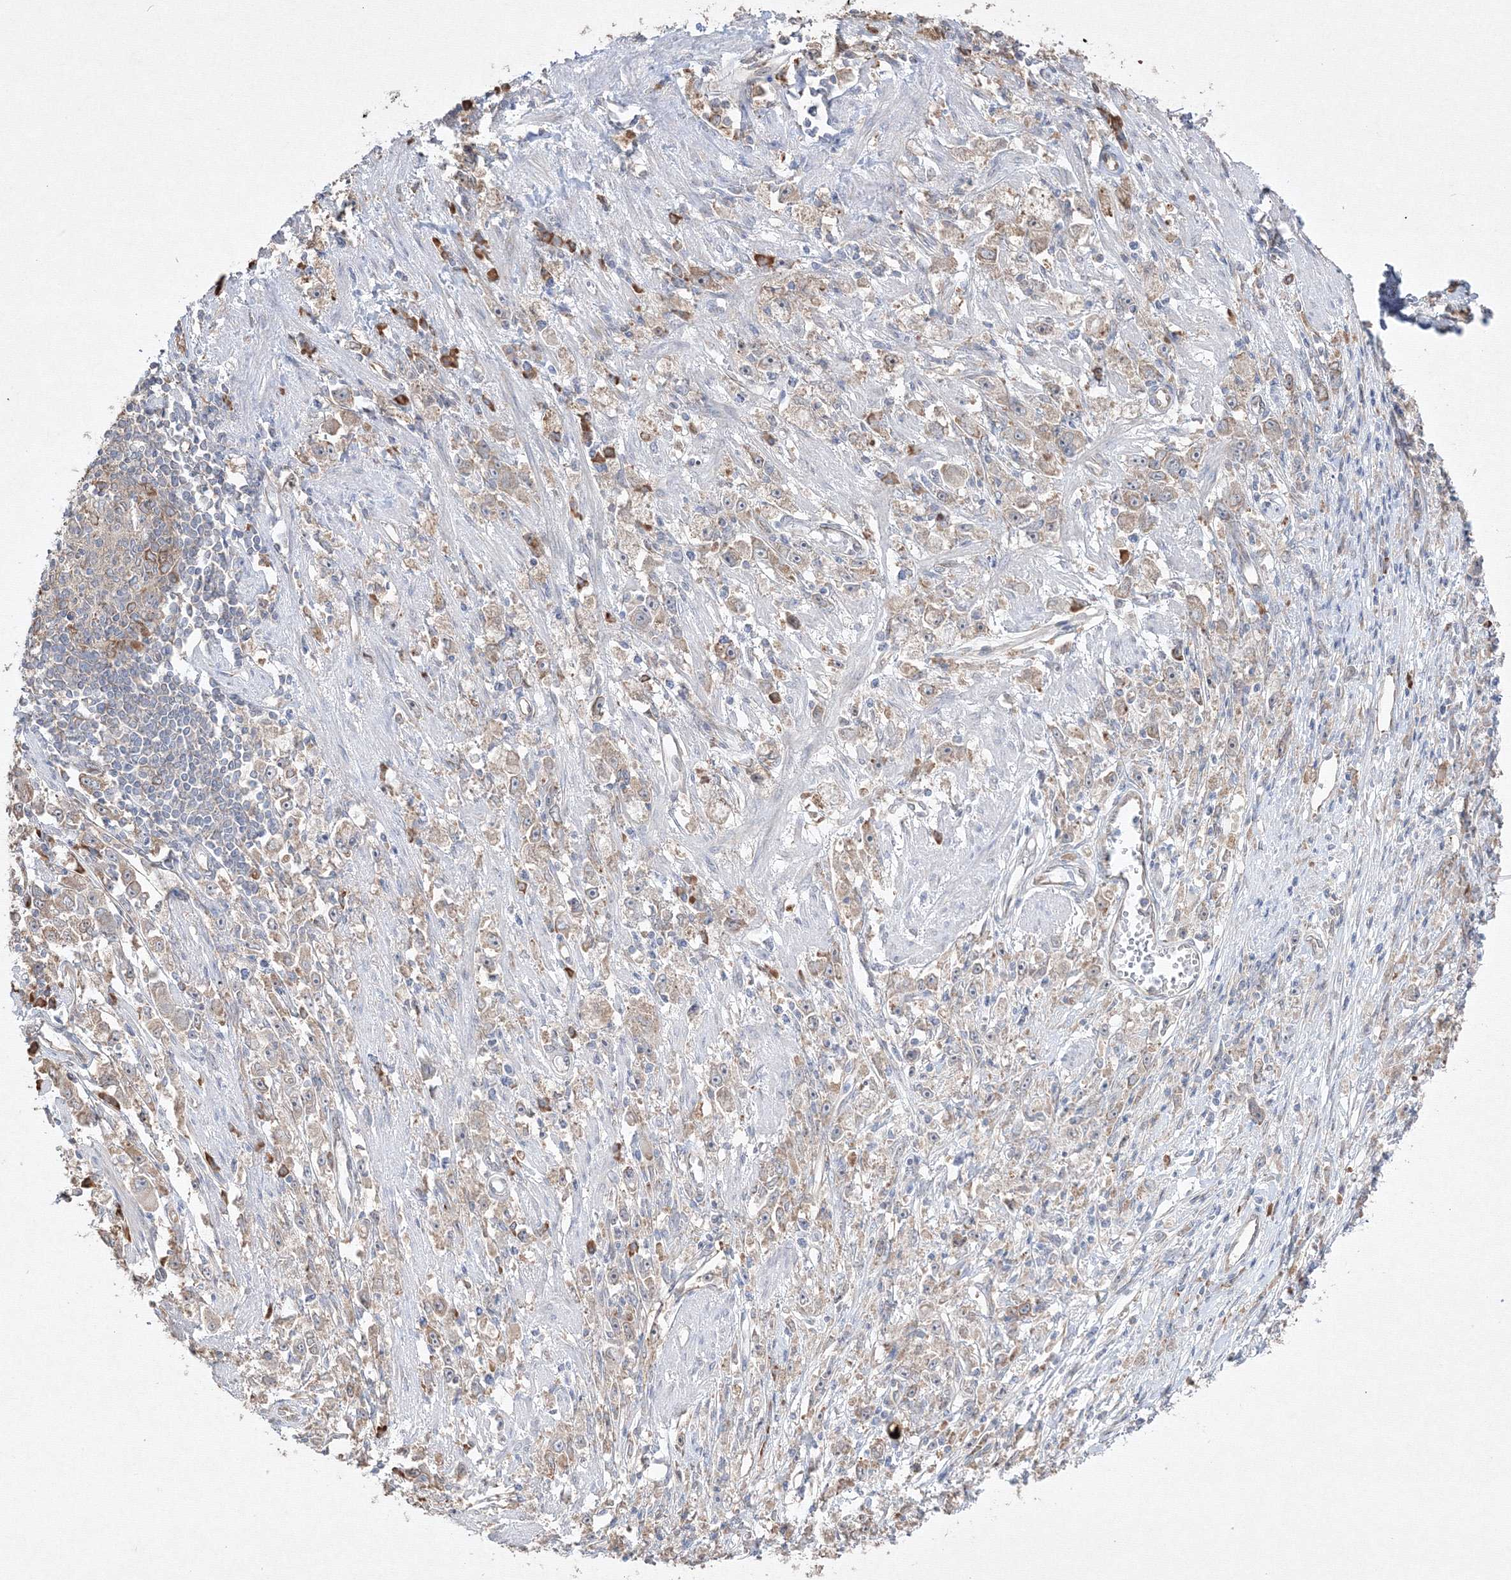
{"staining": {"intensity": "weak", "quantity": "25%-75%", "location": "cytoplasmic/membranous"}, "tissue": "stomach cancer", "cell_type": "Tumor cells", "image_type": "cancer", "snomed": [{"axis": "morphology", "description": "Adenocarcinoma, NOS"}, {"axis": "topography", "description": "Stomach"}], "caption": "There is low levels of weak cytoplasmic/membranous positivity in tumor cells of stomach cancer, as demonstrated by immunohistochemical staining (brown color).", "gene": "FBXL8", "patient": {"sex": "female", "age": 59}}